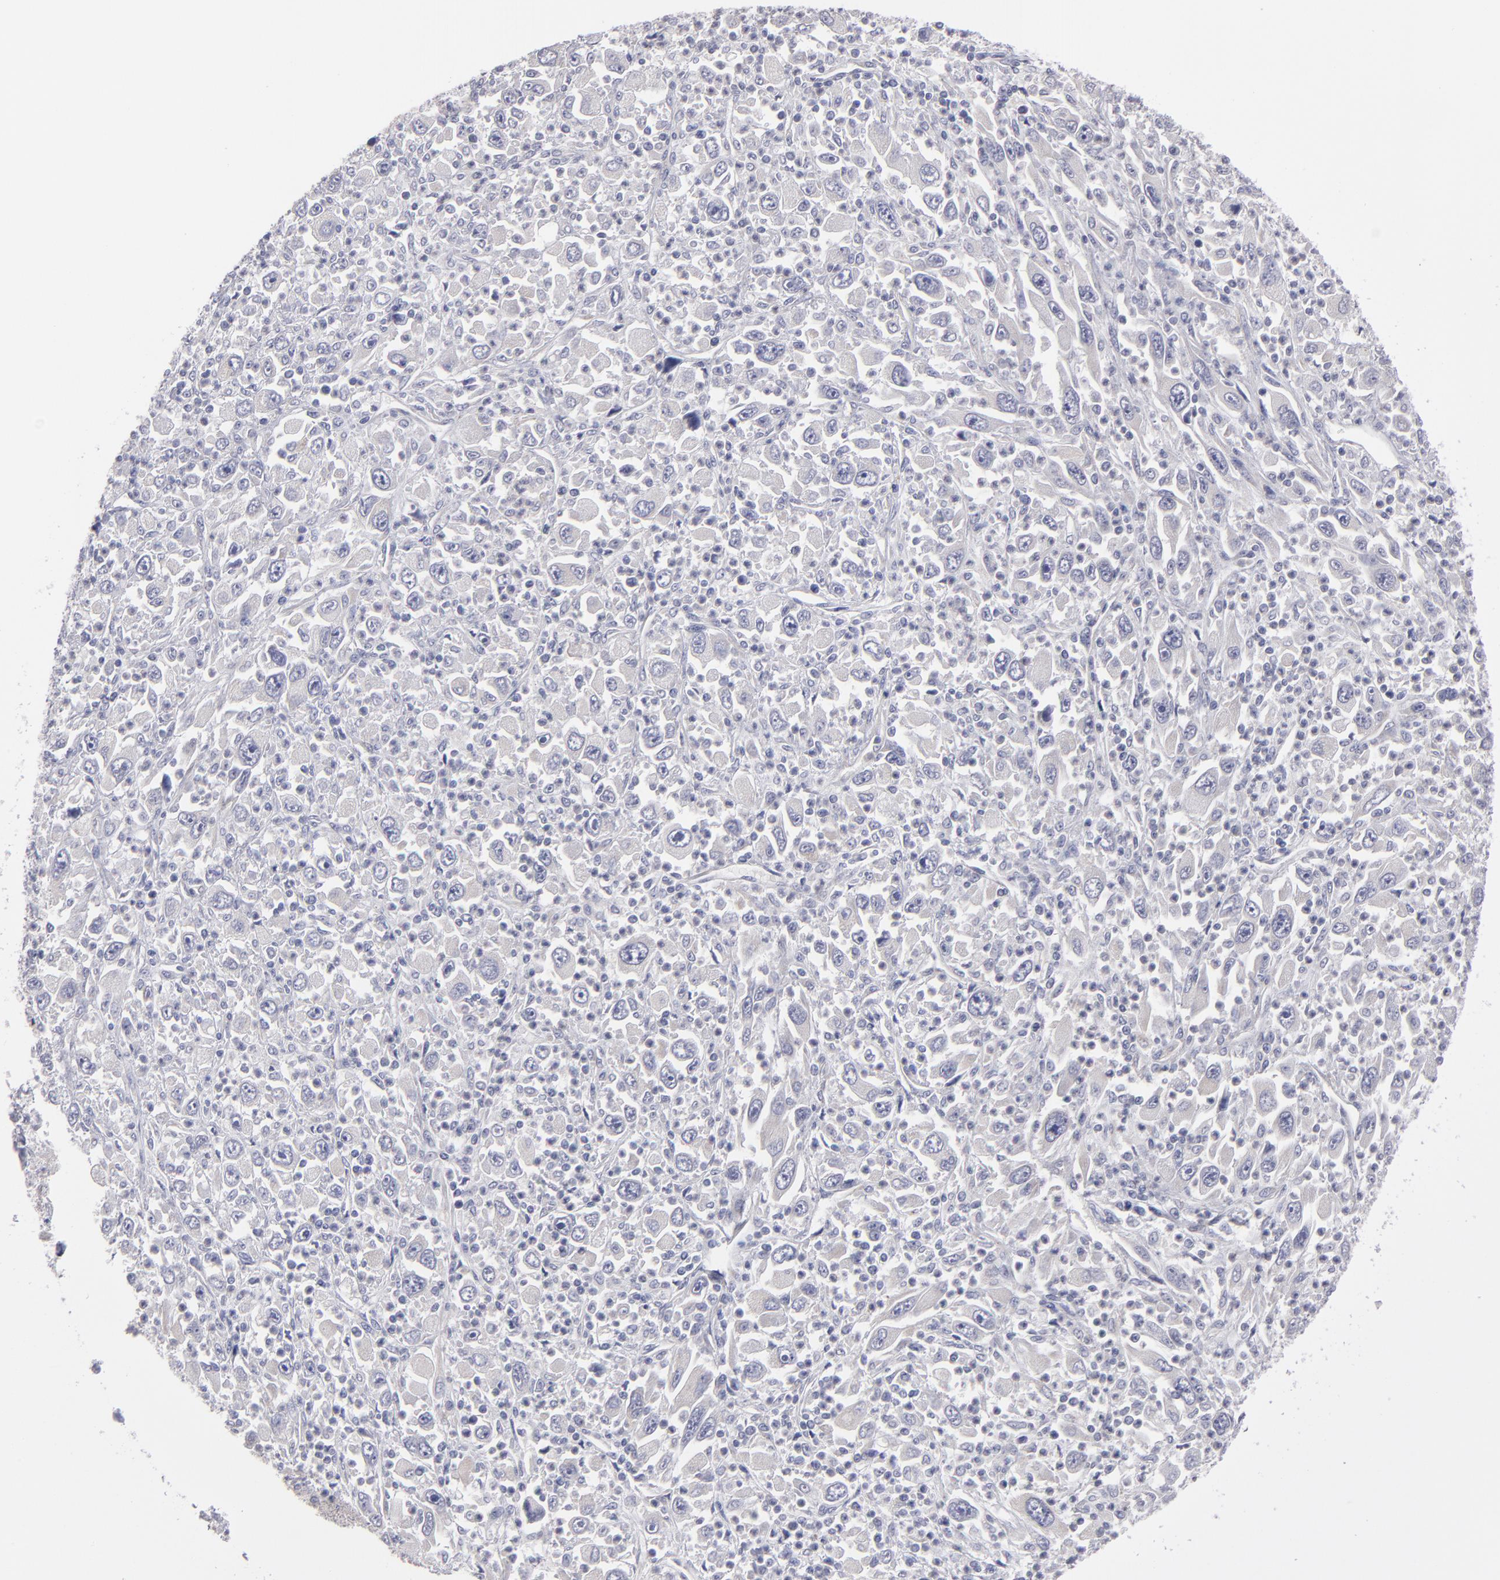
{"staining": {"intensity": "weak", "quantity": ">75%", "location": "cytoplasmic/membranous"}, "tissue": "melanoma", "cell_type": "Tumor cells", "image_type": "cancer", "snomed": [{"axis": "morphology", "description": "Malignant melanoma, Metastatic site"}, {"axis": "topography", "description": "Skin"}], "caption": "High-magnification brightfield microscopy of melanoma stained with DAB (brown) and counterstained with hematoxylin (blue). tumor cells exhibit weak cytoplasmic/membranous staining is appreciated in approximately>75% of cells. (DAB (3,3'-diaminobenzidine) IHC, brown staining for protein, blue staining for nuclei).", "gene": "SLMAP", "patient": {"sex": "female", "age": 56}}